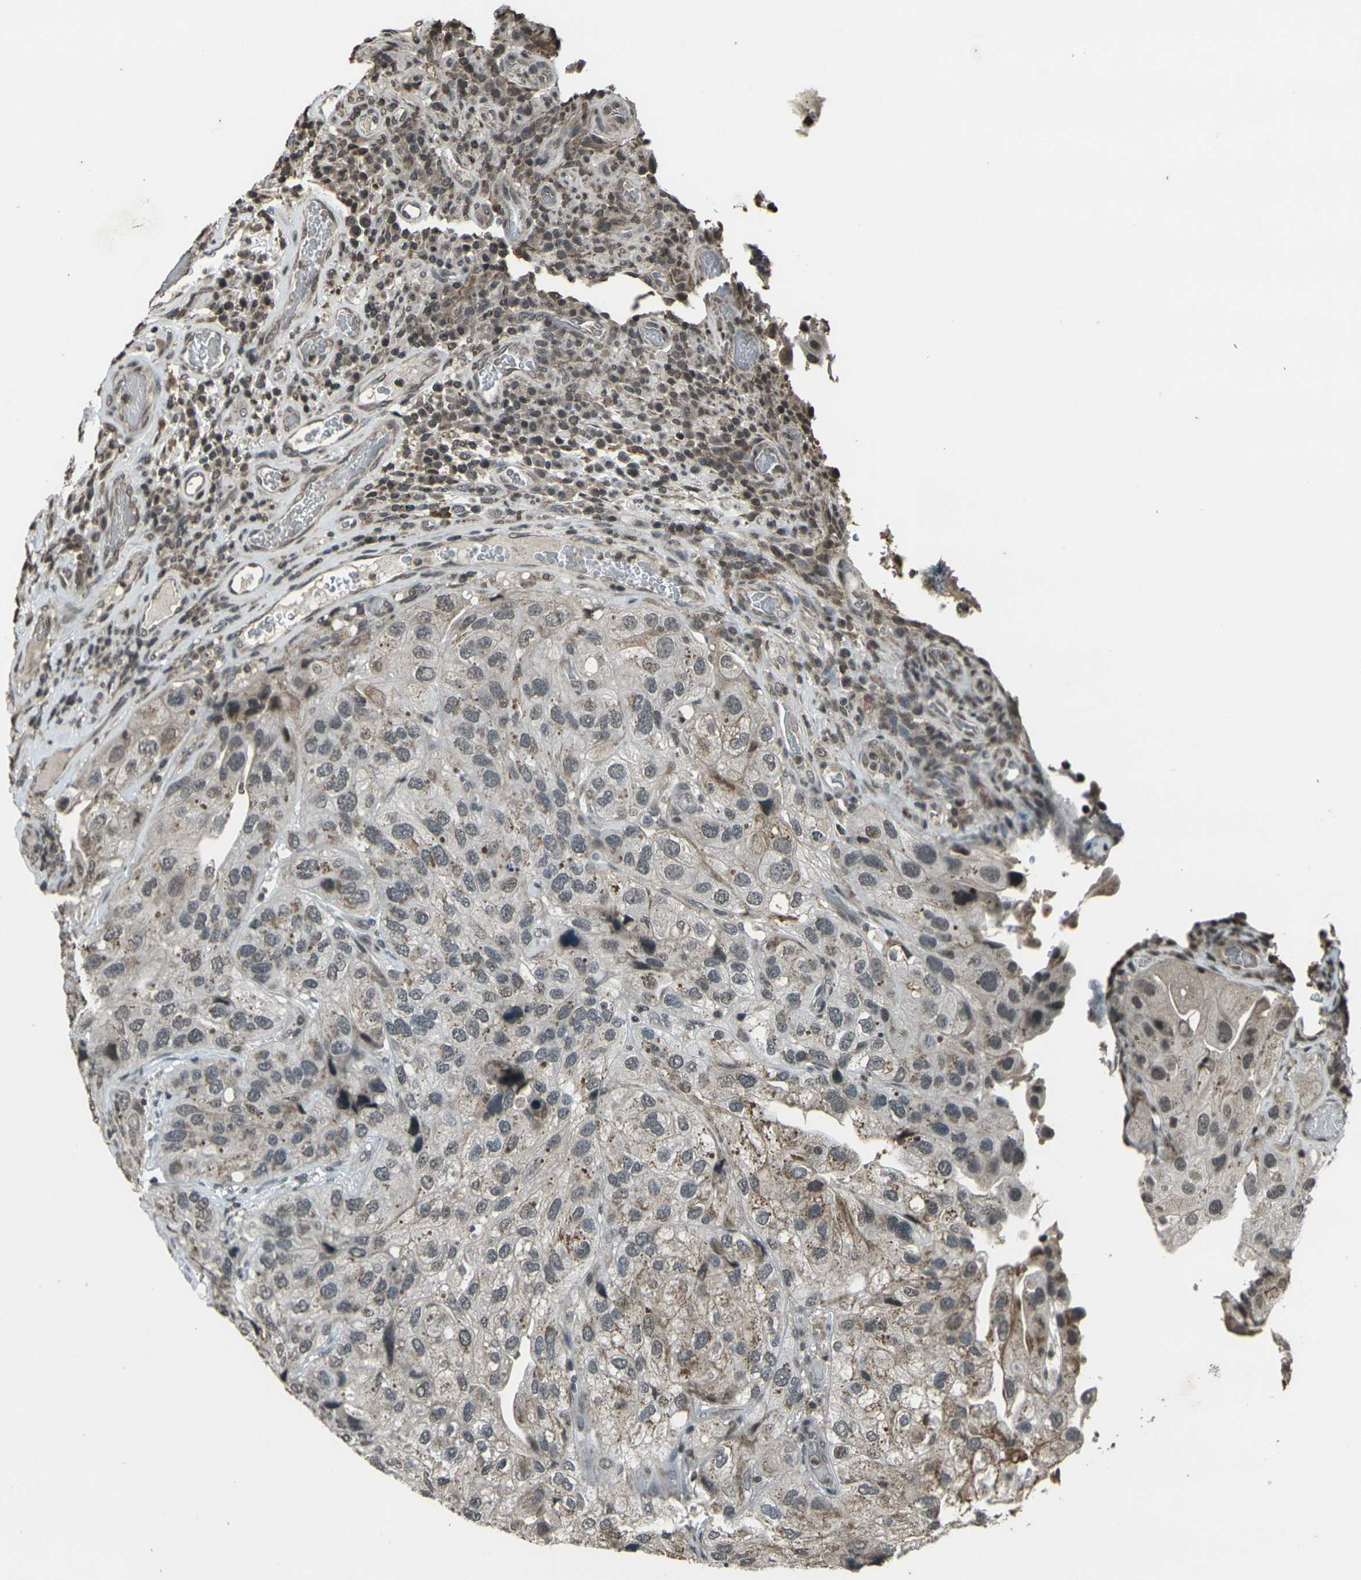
{"staining": {"intensity": "weak", "quantity": "<25%", "location": "nuclear"}, "tissue": "urothelial cancer", "cell_type": "Tumor cells", "image_type": "cancer", "snomed": [{"axis": "morphology", "description": "Urothelial carcinoma, High grade"}, {"axis": "topography", "description": "Urinary bladder"}], "caption": "Immunohistochemistry (IHC) micrograph of human high-grade urothelial carcinoma stained for a protein (brown), which reveals no staining in tumor cells.", "gene": "PRPF8", "patient": {"sex": "female", "age": 64}}